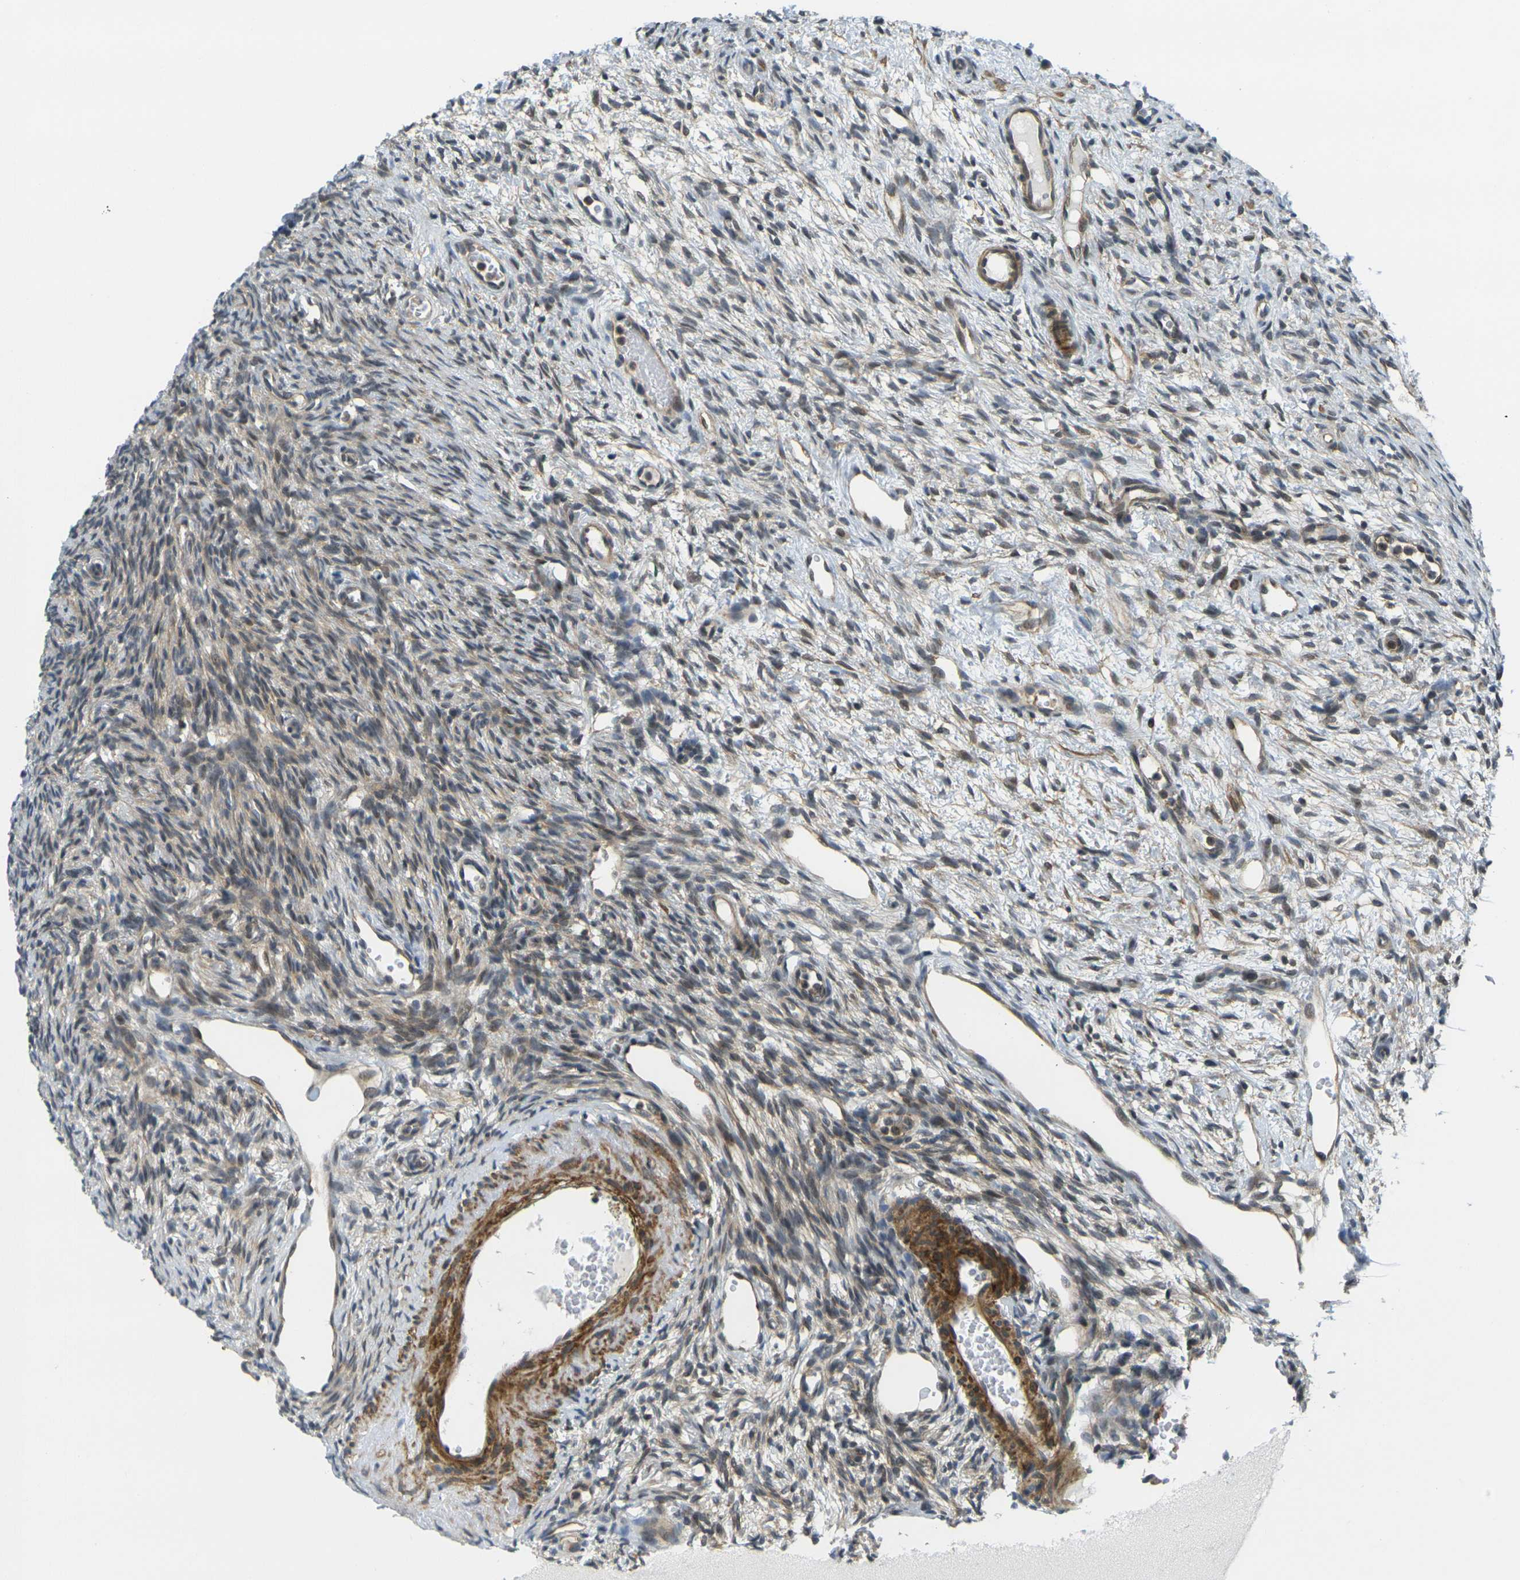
{"staining": {"intensity": "strong", "quantity": ">75%", "location": "cytoplasmic/membranous"}, "tissue": "ovary", "cell_type": "Follicle cells", "image_type": "normal", "snomed": [{"axis": "morphology", "description": "Normal tissue, NOS"}, {"axis": "topography", "description": "Ovary"}], "caption": "The photomicrograph shows immunohistochemical staining of normal ovary. There is strong cytoplasmic/membranous expression is appreciated in approximately >75% of follicle cells. The staining is performed using DAB brown chromogen to label protein expression. The nuclei are counter-stained blue using hematoxylin.", "gene": "KCTD10", "patient": {"sex": "female", "age": 33}}